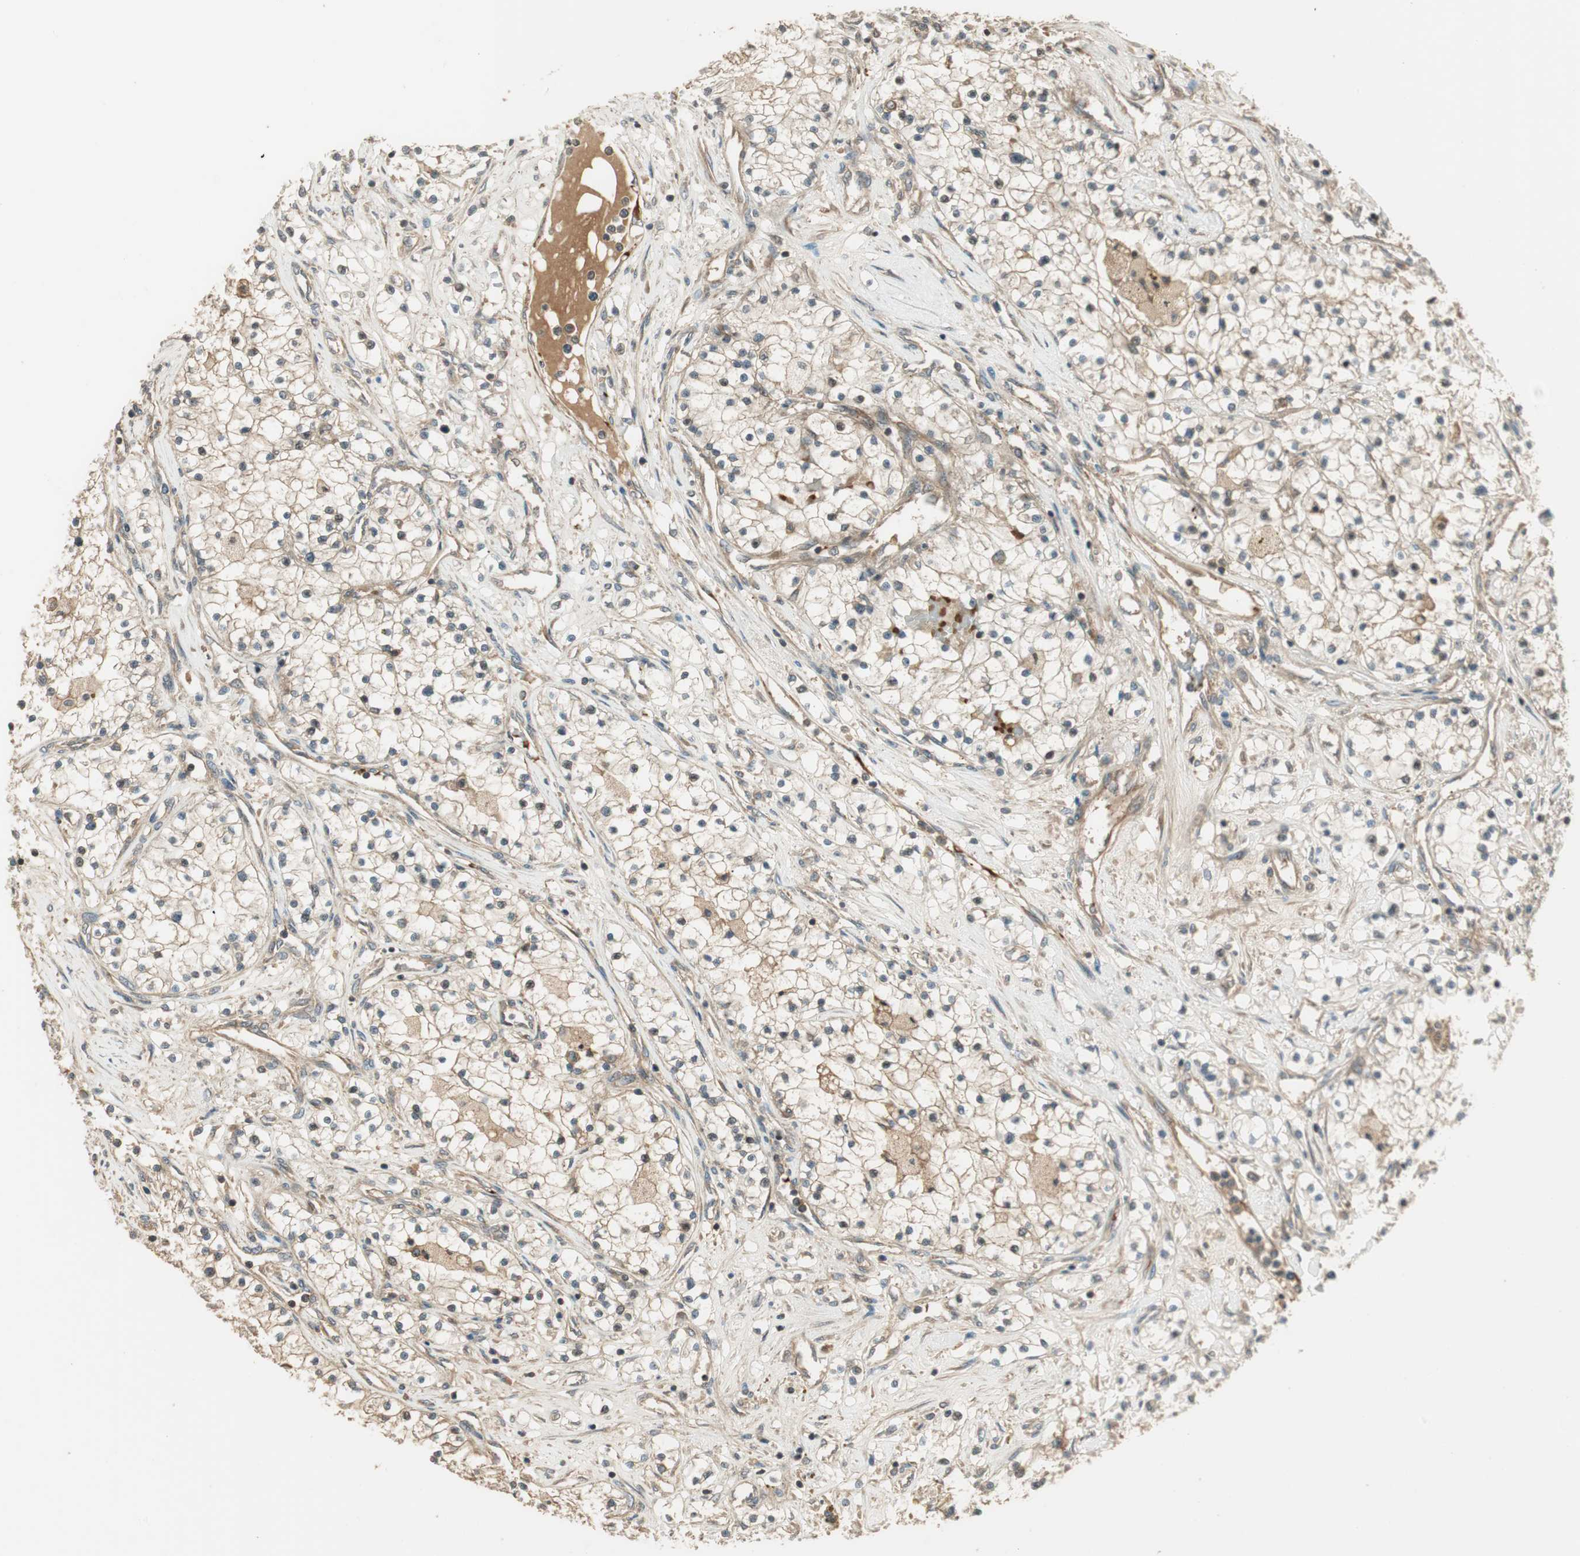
{"staining": {"intensity": "negative", "quantity": "none", "location": "none"}, "tissue": "renal cancer", "cell_type": "Tumor cells", "image_type": "cancer", "snomed": [{"axis": "morphology", "description": "Adenocarcinoma, NOS"}, {"axis": "topography", "description": "Kidney"}], "caption": "There is no significant staining in tumor cells of renal adenocarcinoma. (Stains: DAB IHC with hematoxylin counter stain, Microscopy: brightfield microscopy at high magnification).", "gene": "PFDN5", "patient": {"sex": "male", "age": 68}}